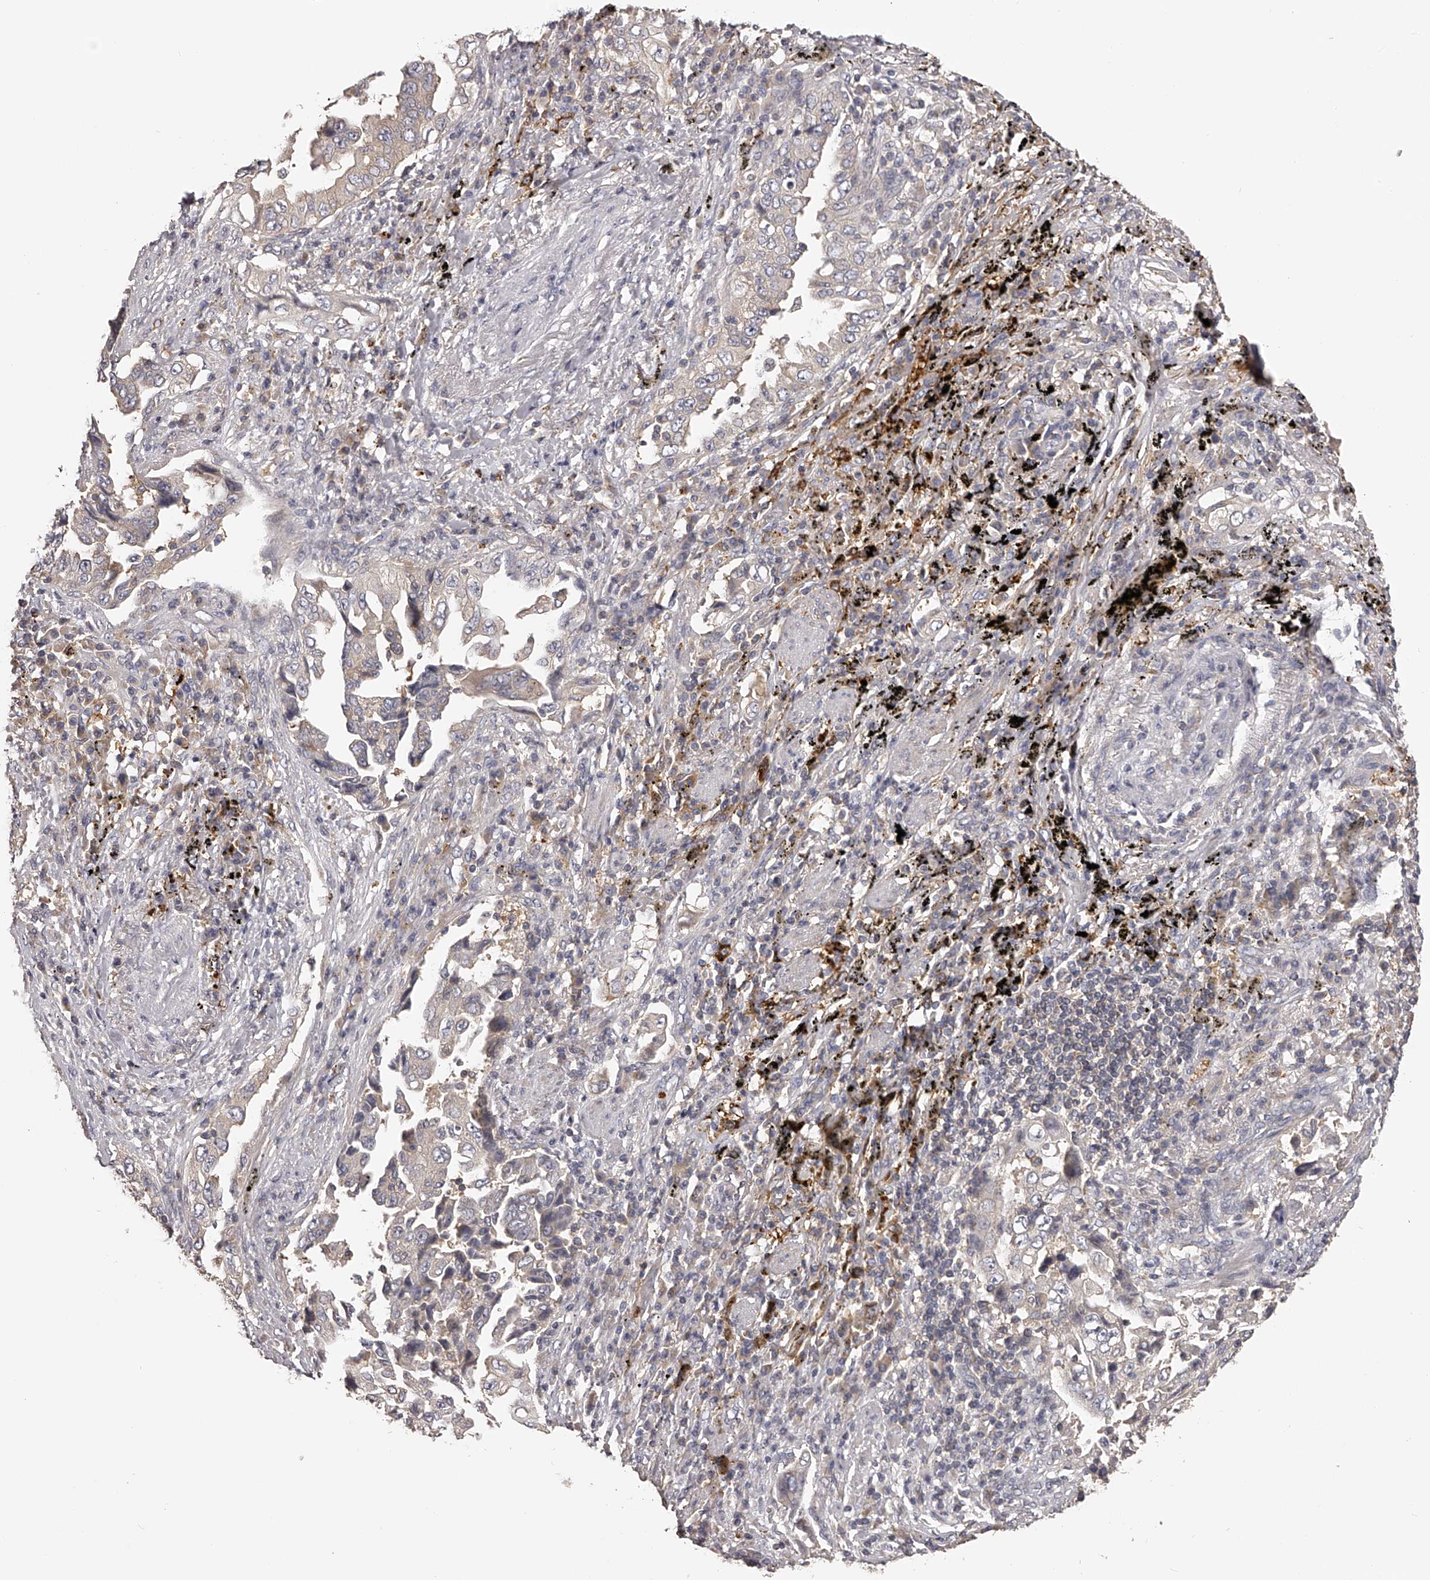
{"staining": {"intensity": "weak", "quantity": "<25%", "location": "cytoplasmic/membranous"}, "tissue": "lung cancer", "cell_type": "Tumor cells", "image_type": "cancer", "snomed": [{"axis": "morphology", "description": "Adenocarcinoma, NOS"}, {"axis": "topography", "description": "Lung"}], "caption": "The histopathology image shows no staining of tumor cells in adenocarcinoma (lung).", "gene": "TNN", "patient": {"sex": "female", "age": 51}}